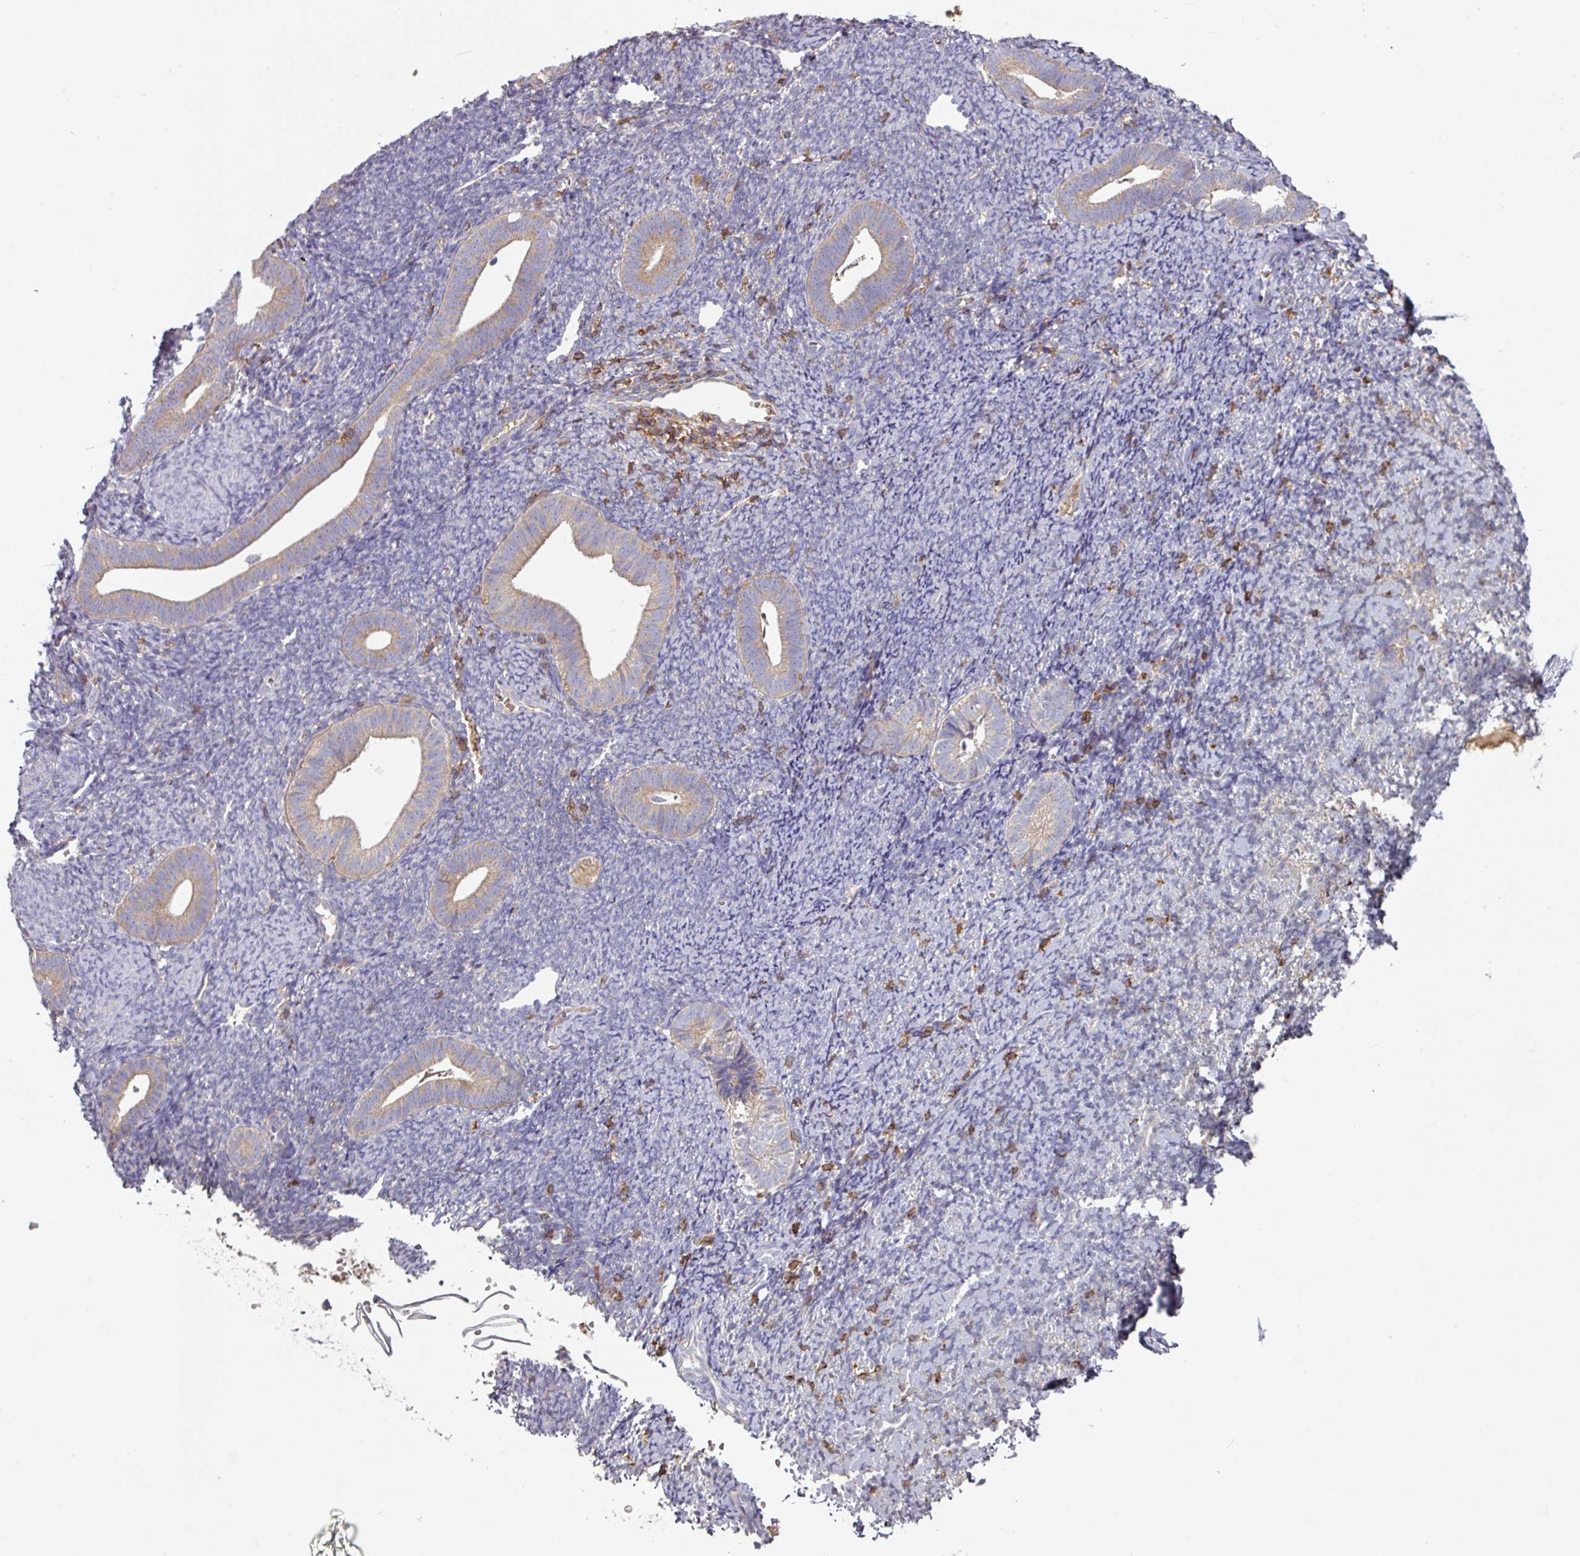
{"staining": {"intensity": "weak", "quantity": "<25%", "location": "cytoplasmic/membranous"}, "tissue": "endometrium", "cell_type": "Cells in endometrial stroma", "image_type": "normal", "snomed": [{"axis": "morphology", "description": "Normal tissue, NOS"}, {"axis": "topography", "description": "Endometrium"}], "caption": "Immunohistochemical staining of benign human endometrium displays no significant positivity in cells in endometrial stroma.", "gene": "CD3G", "patient": {"sex": "female", "age": 39}}